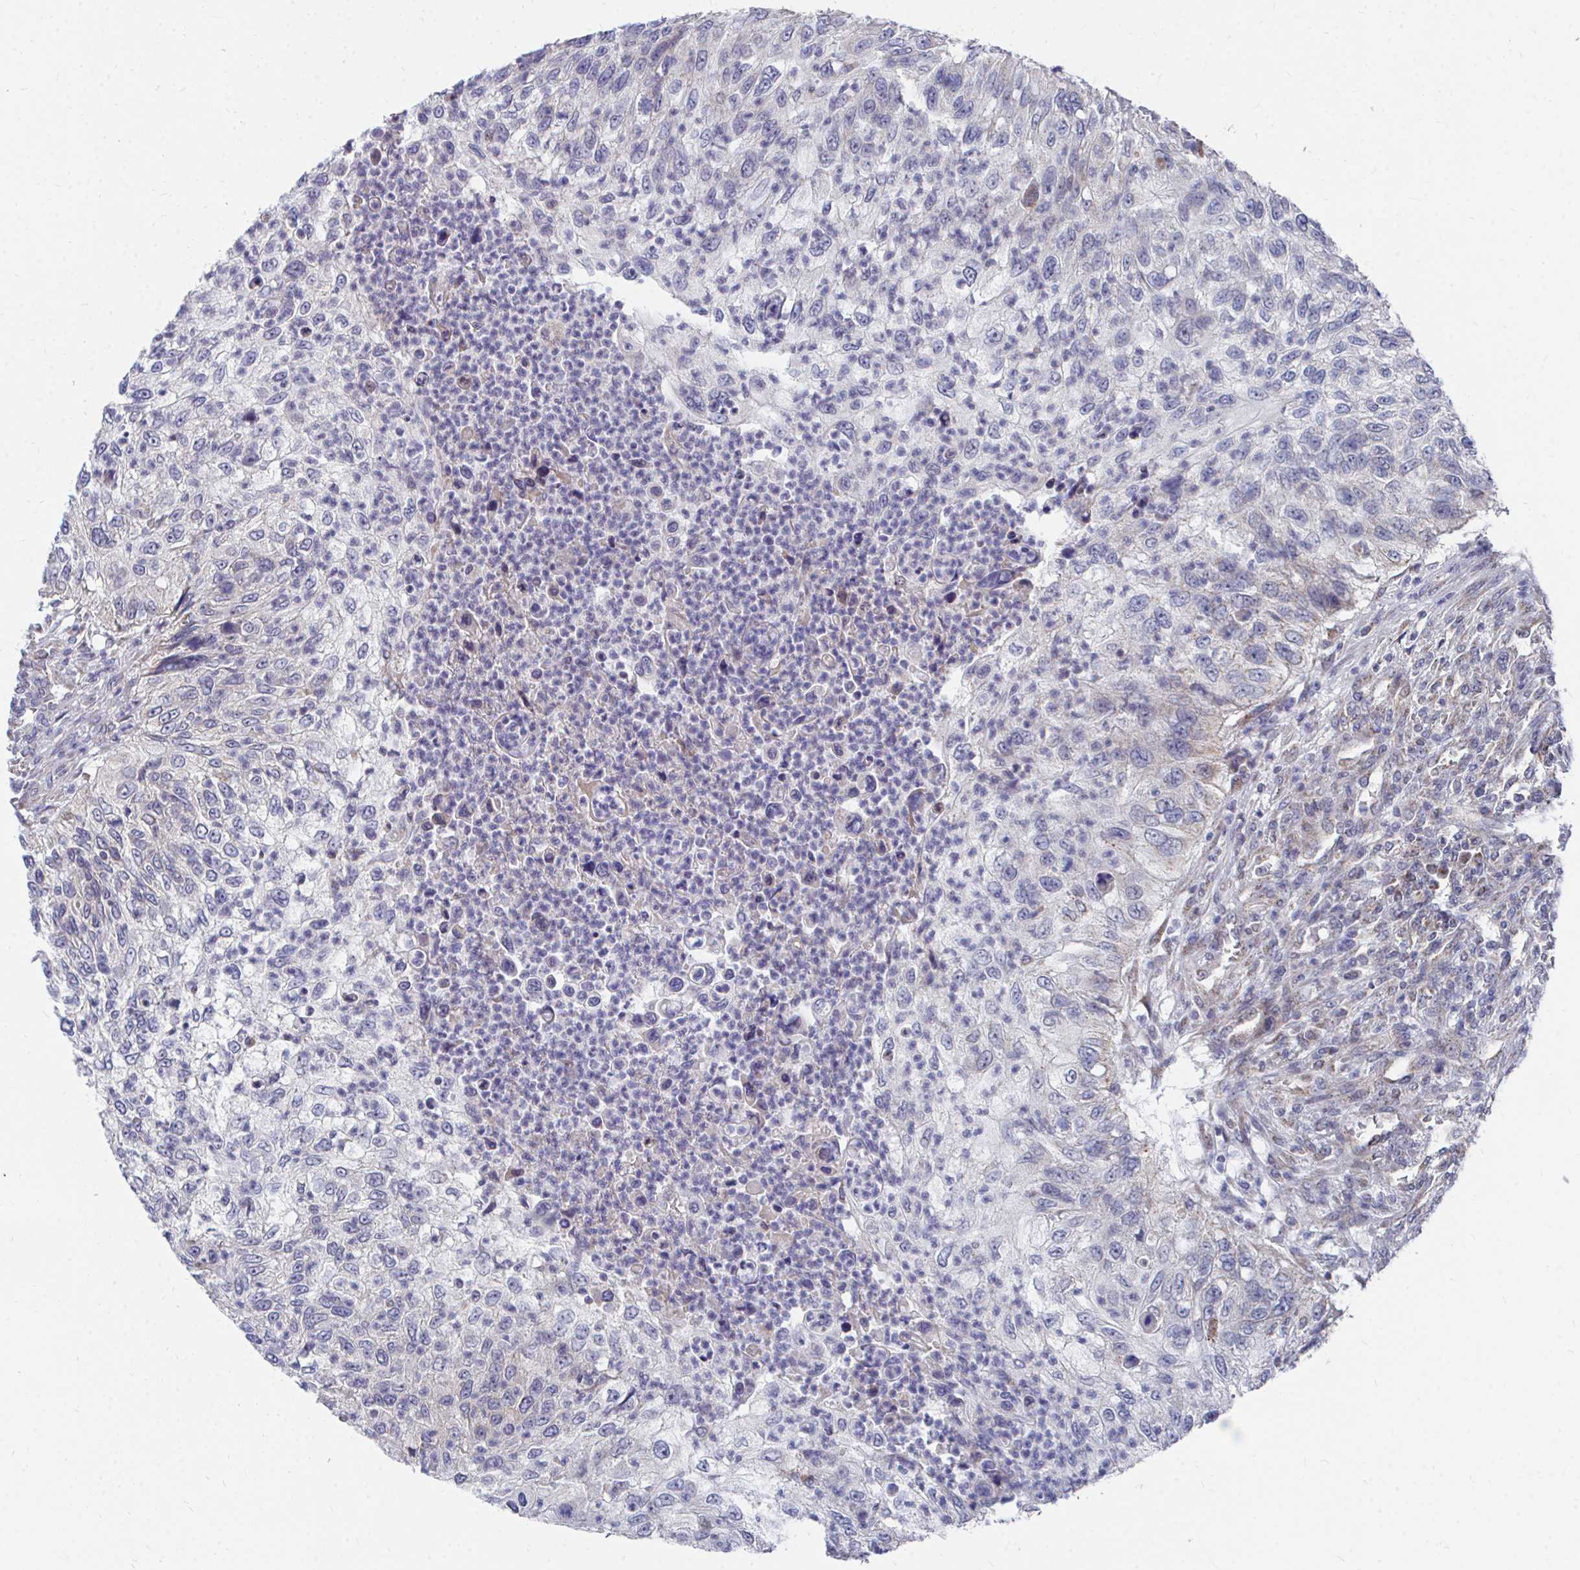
{"staining": {"intensity": "negative", "quantity": "none", "location": "none"}, "tissue": "urothelial cancer", "cell_type": "Tumor cells", "image_type": "cancer", "snomed": [{"axis": "morphology", "description": "Urothelial carcinoma, High grade"}, {"axis": "topography", "description": "Urinary bladder"}], "caption": "This is an IHC image of human urothelial carcinoma (high-grade). There is no positivity in tumor cells.", "gene": "PEX3", "patient": {"sex": "female", "age": 60}}